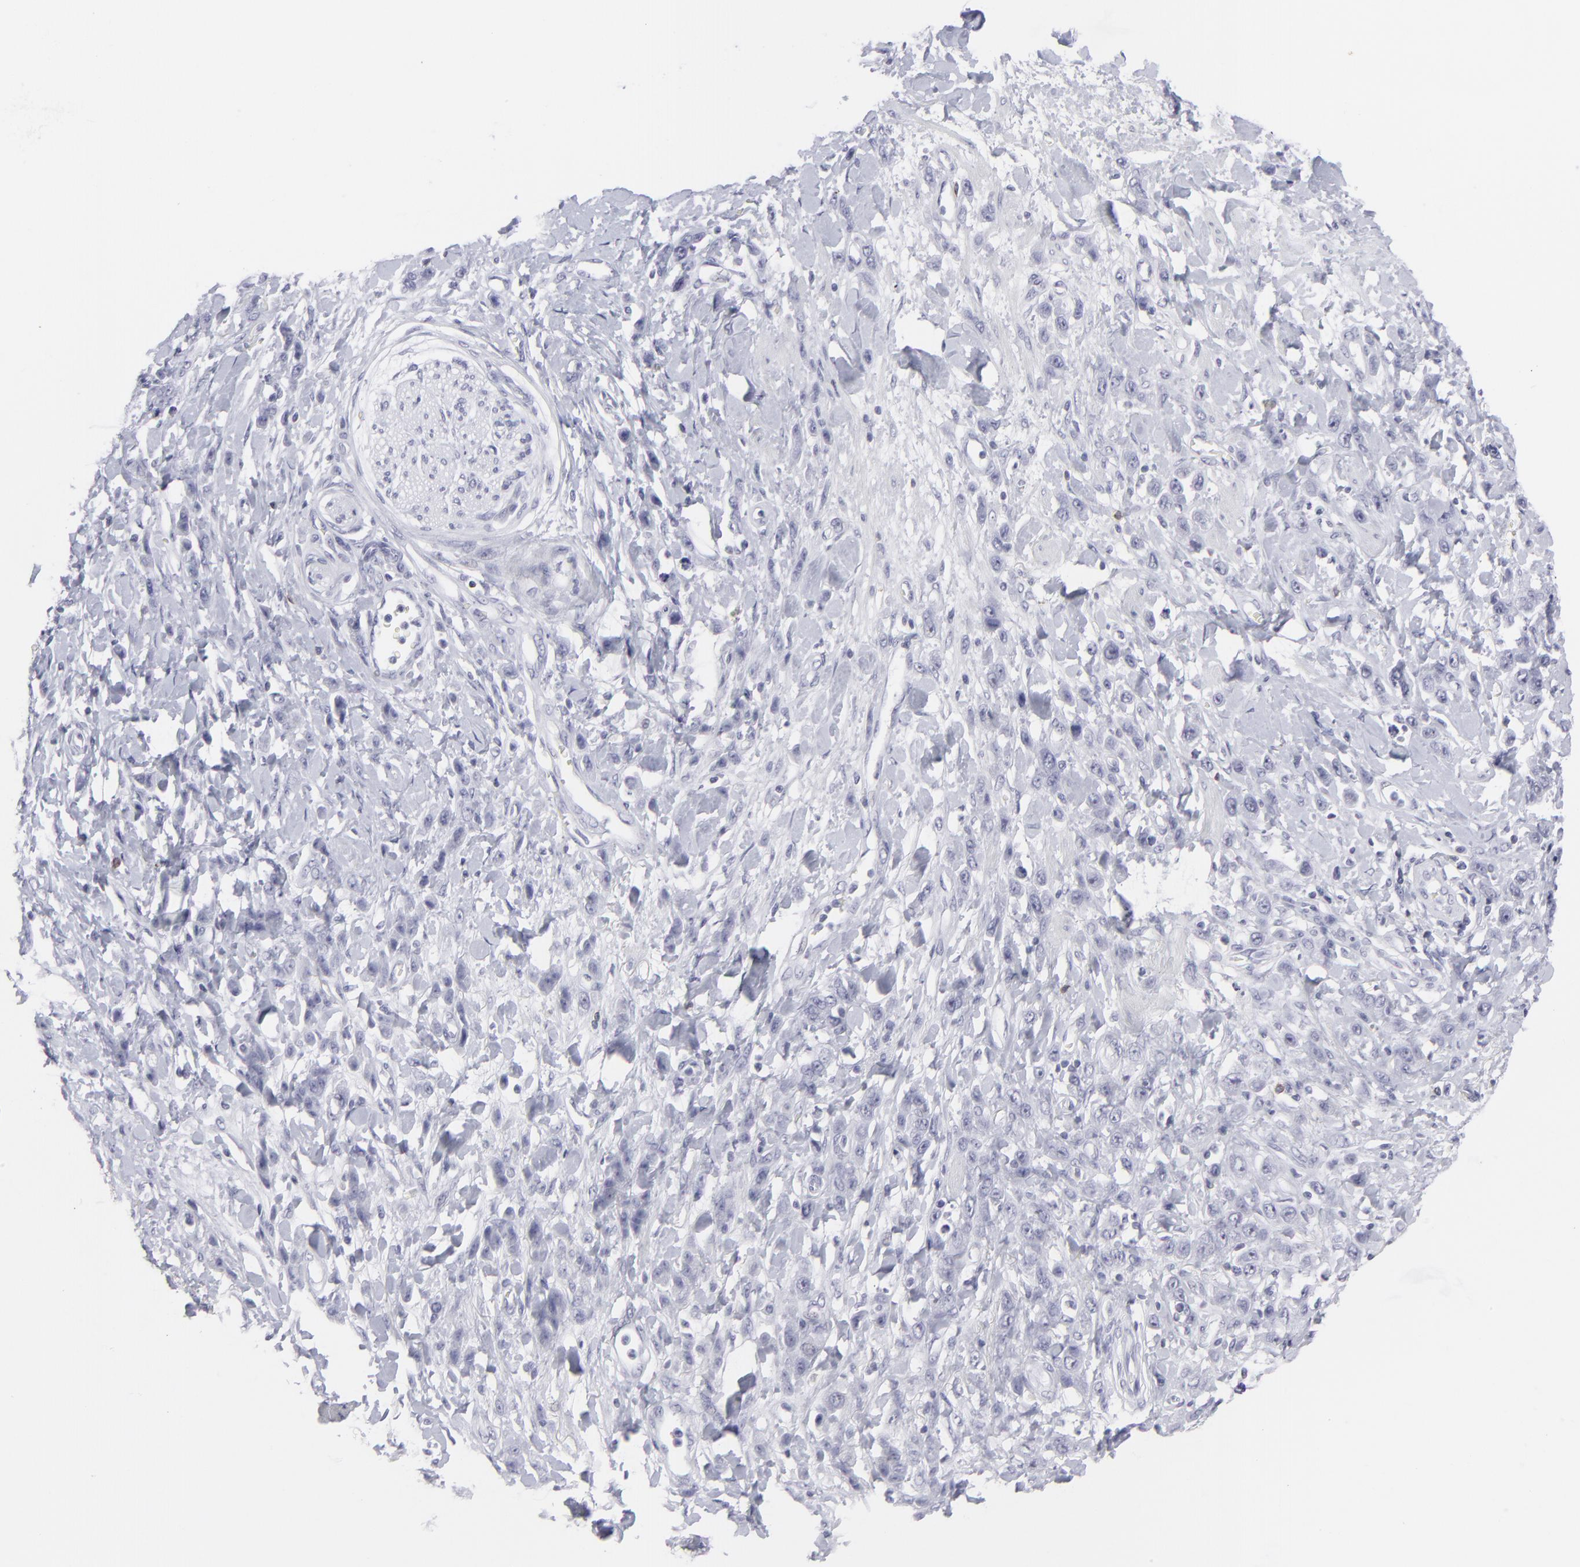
{"staining": {"intensity": "negative", "quantity": "none", "location": "none"}, "tissue": "stomach cancer", "cell_type": "Tumor cells", "image_type": "cancer", "snomed": [{"axis": "morphology", "description": "Normal tissue, NOS"}, {"axis": "morphology", "description": "Adenocarcinoma, NOS"}, {"axis": "topography", "description": "Stomach"}], "caption": "DAB immunohistochemical staining of stomach cancer (adenocarcinoma) reveals no significant expression in tumor cells.", "gene": "CD7", "patient": {"sex": "male", "age": 82}}